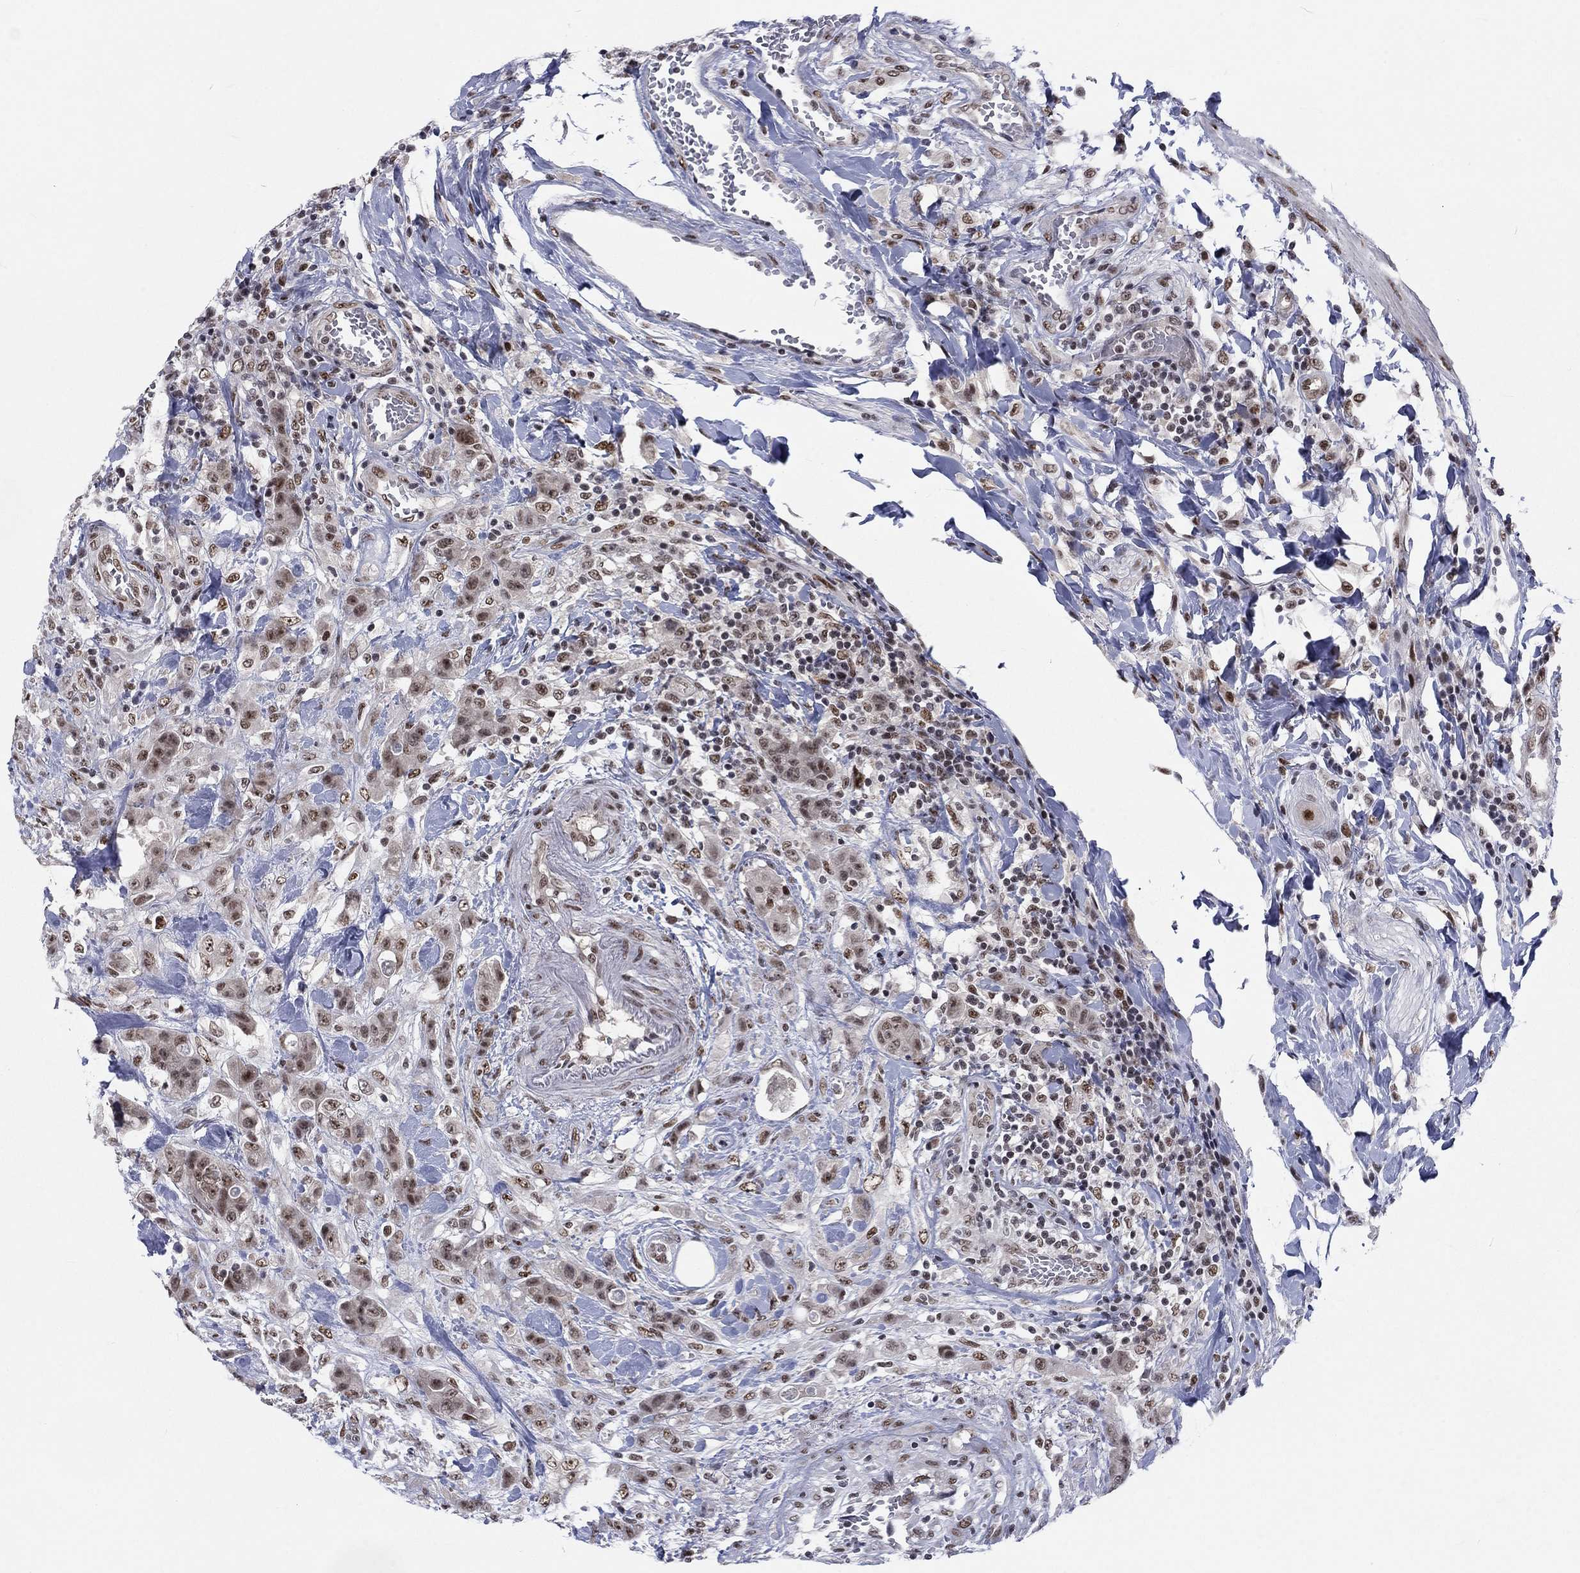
{"staining": {"intensity": "negative", "quantity": "none", "location": "none"}, "tissue": "colorectal cancer", "cell_type": "Tumor cells", "image_type": "cancer", "snomed": [{"axis": "morphology", "description": "Adenocarcinoma, NOS"}, {"axis": "topography", "description": "Colon"}], "caption": "DAB immunohistochemical staining of human adenocarcinoma (colorectal) displays no significant expression in tumor cells. (DAB IHC with hematoxylin counter stain).", "gene": "FYTTD1", "patient": {"sex": "female", "age": 48}}